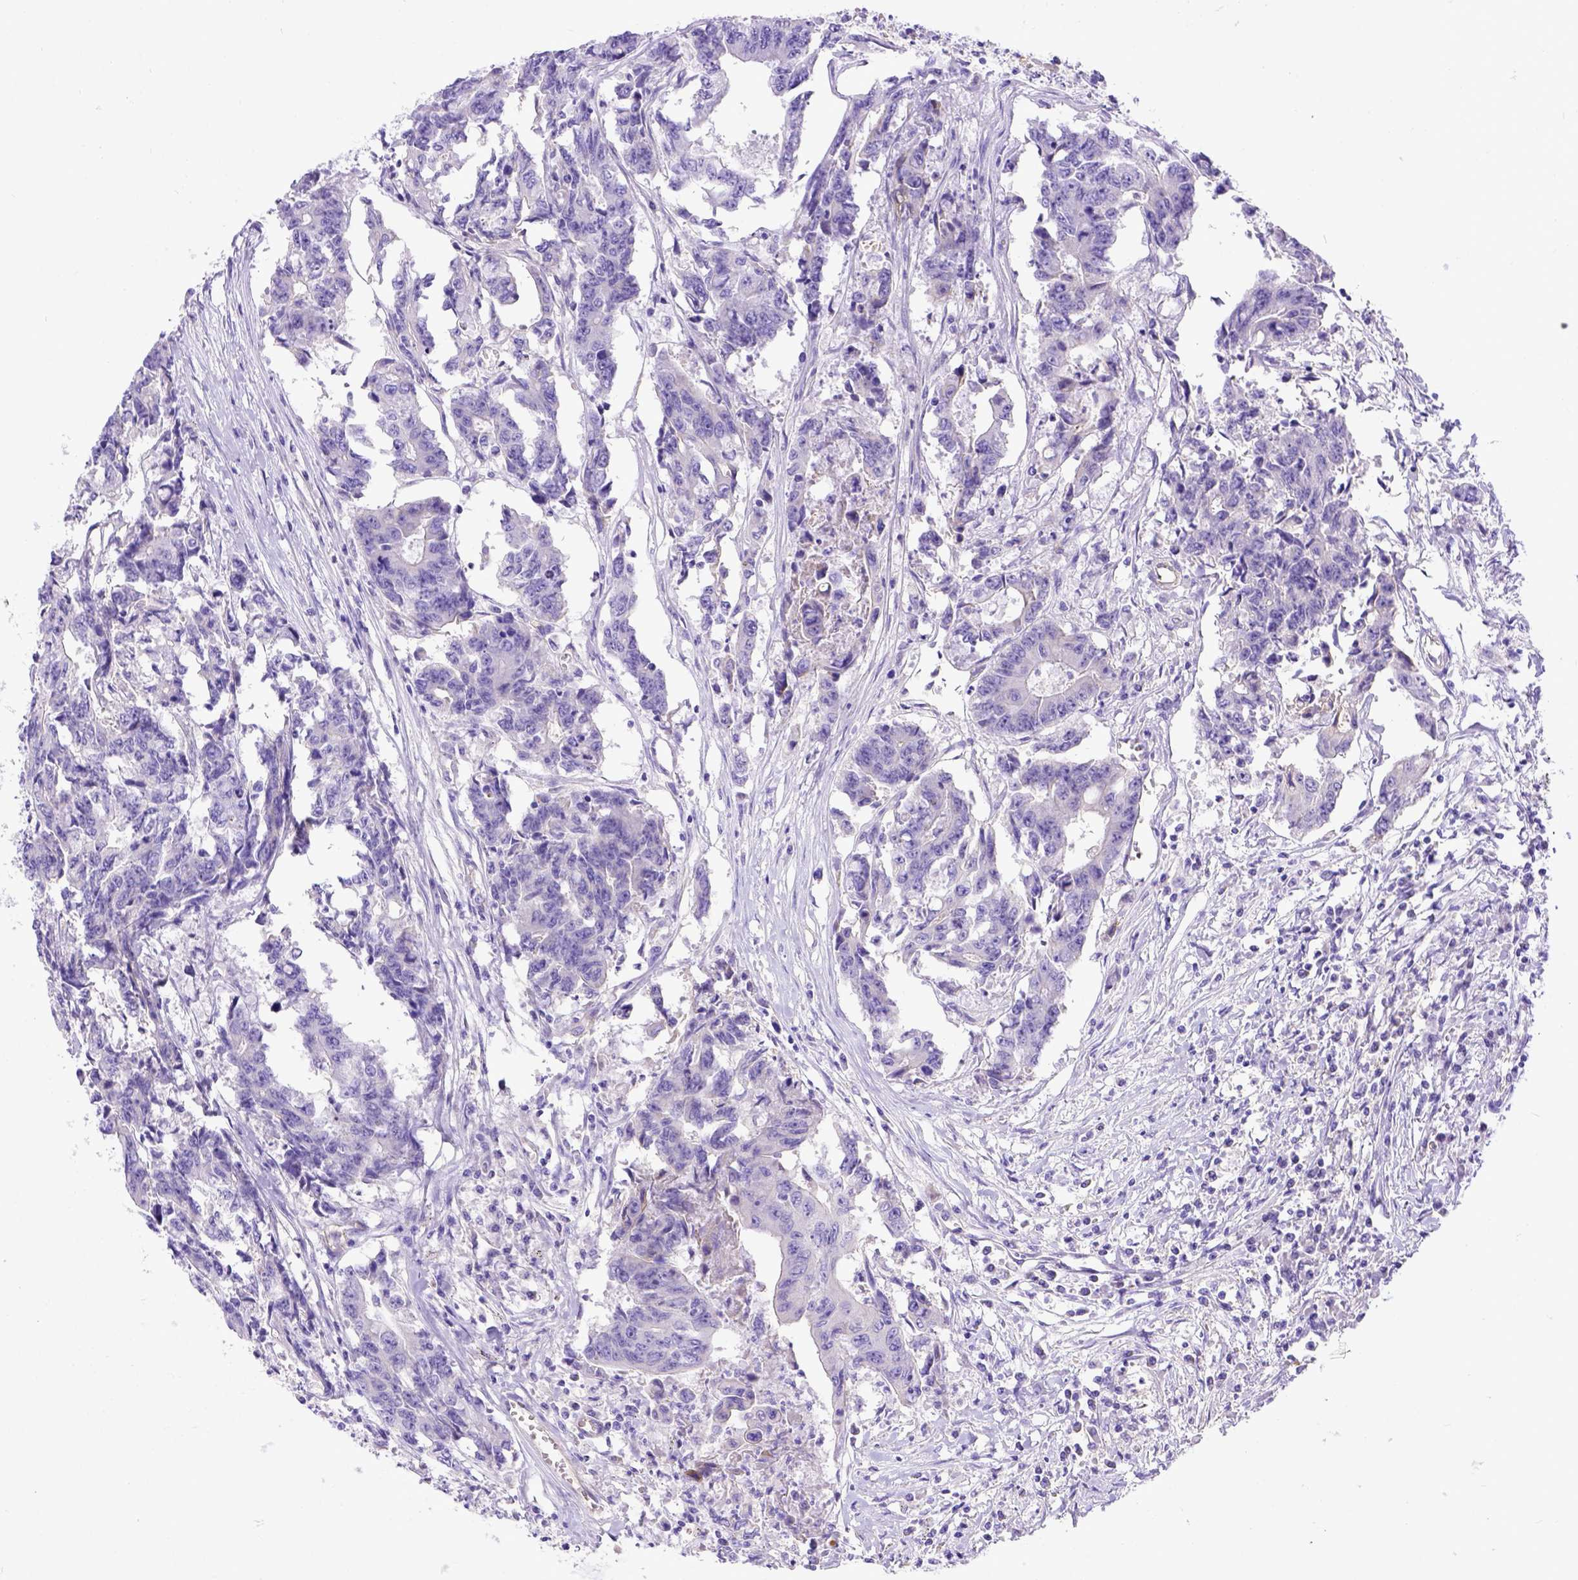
{"staining": {"intensity": "negative", "quantity": "none", "location": "none"}, "tissue": "colorectal cancer", "cell_type": "Tumor cells", "image_type": "cancer", "snomed": [{"axis": "morphology", "description": "Adenocarcinoma, NOS"}, {"axis": "topography", "description": "Rectum"}], "caption": "This is an IHC image of human colorectal cancer. There is no expression in tumor cells.", "gene": "LRRC18", "patient": {"sex": "male", "age": 54}}